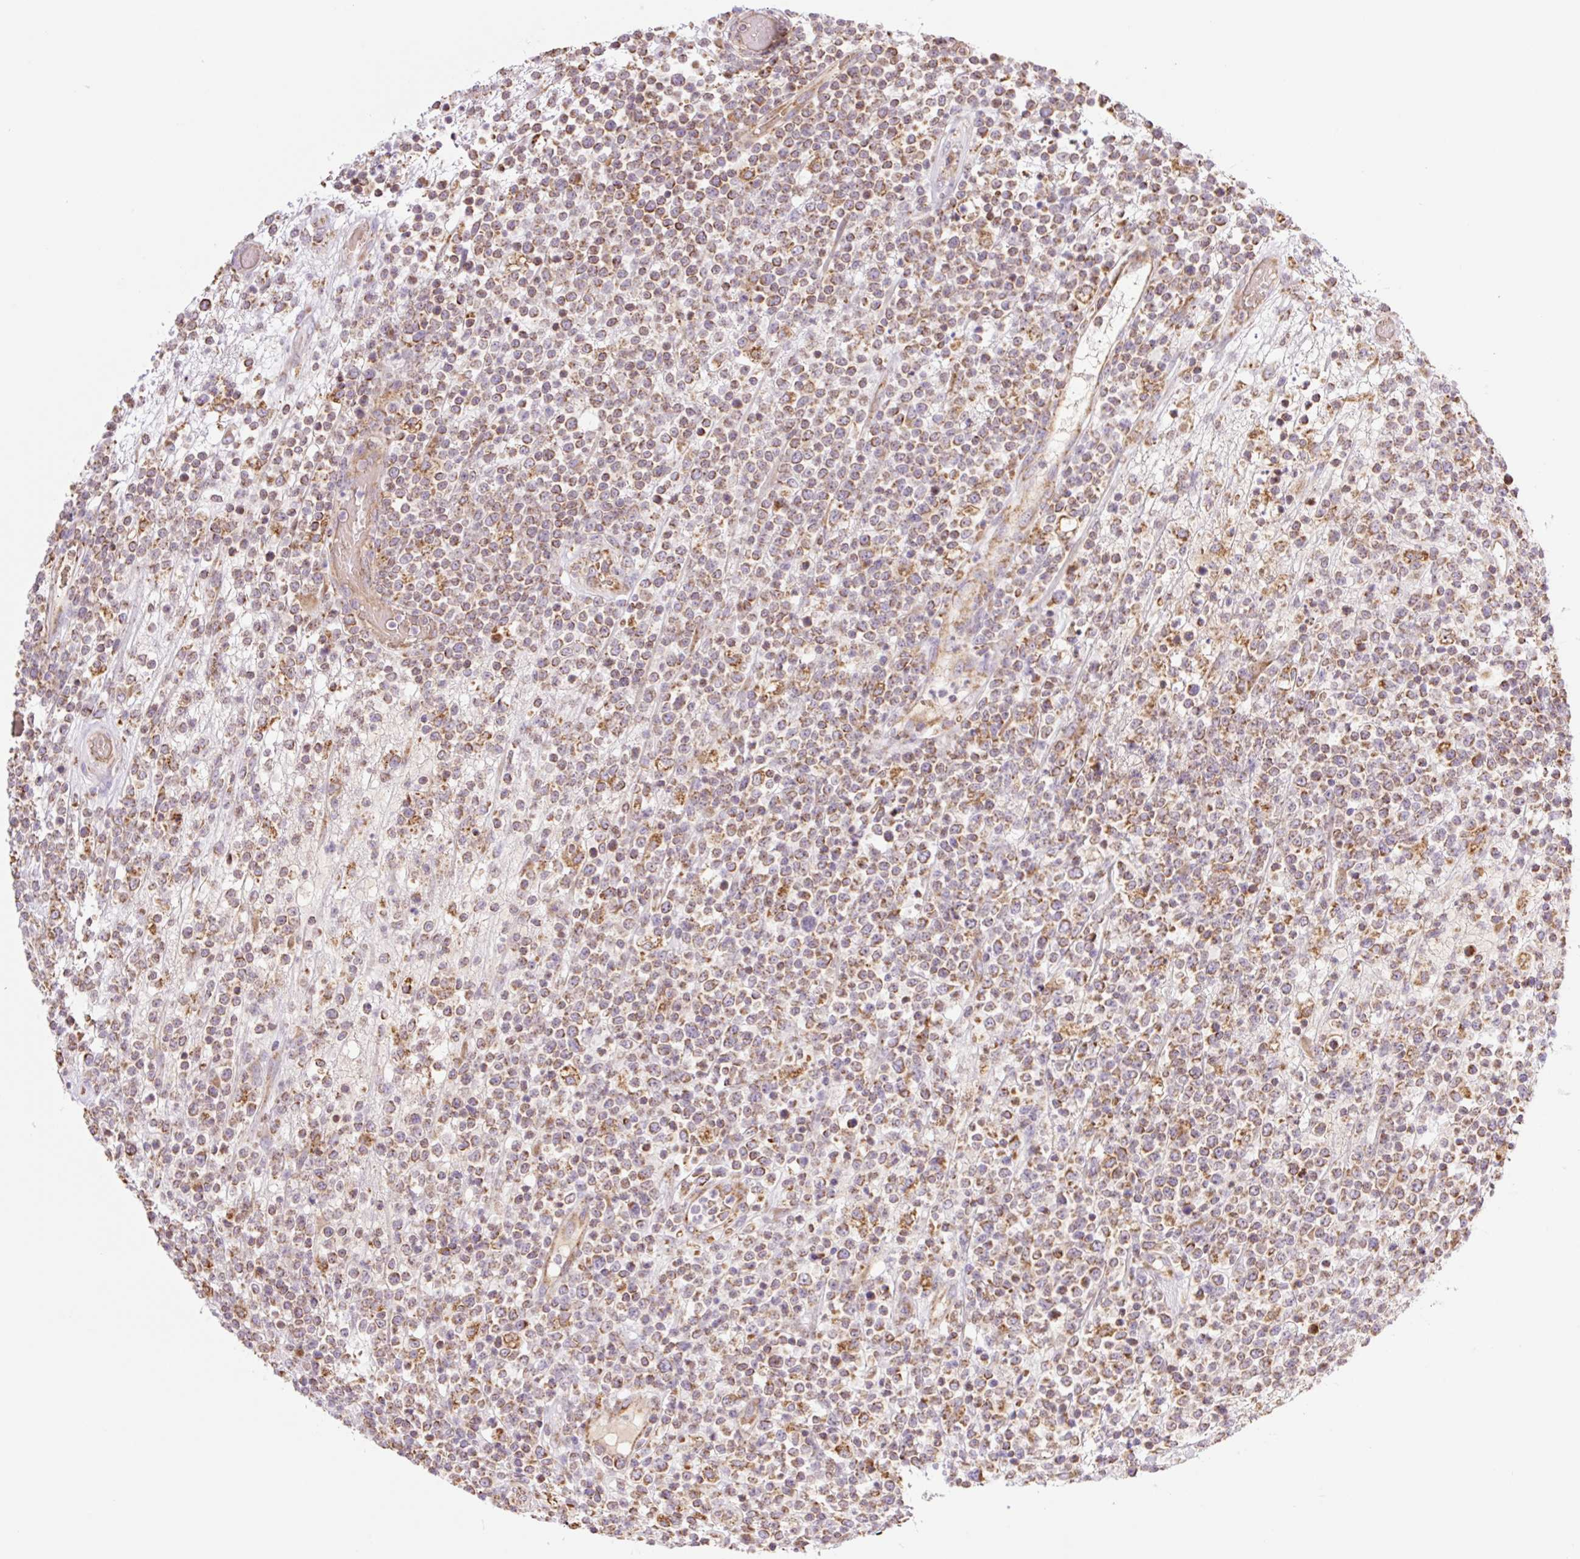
{"staining": {"intensity": "moderate", "quantity": "25%-75%", "location": "cytoplasmic/membranous"}, "tissue": "lymphoma", "cell_type": "Tumor cells", "image_type": "cancer", "snomed": [{"axis": "morphology", "description": "Malignant lymphoma, non-Hodgkin's type, High grade"}, {"axis": "topography", "description": "Colon"}], "caption": "Lymphoma stained for a protein reveals moderate cytoplasmic/membranous positivity in tumor cells.", "gene": "GOSR2", "patient": {"sex": "female", "age": 53}}